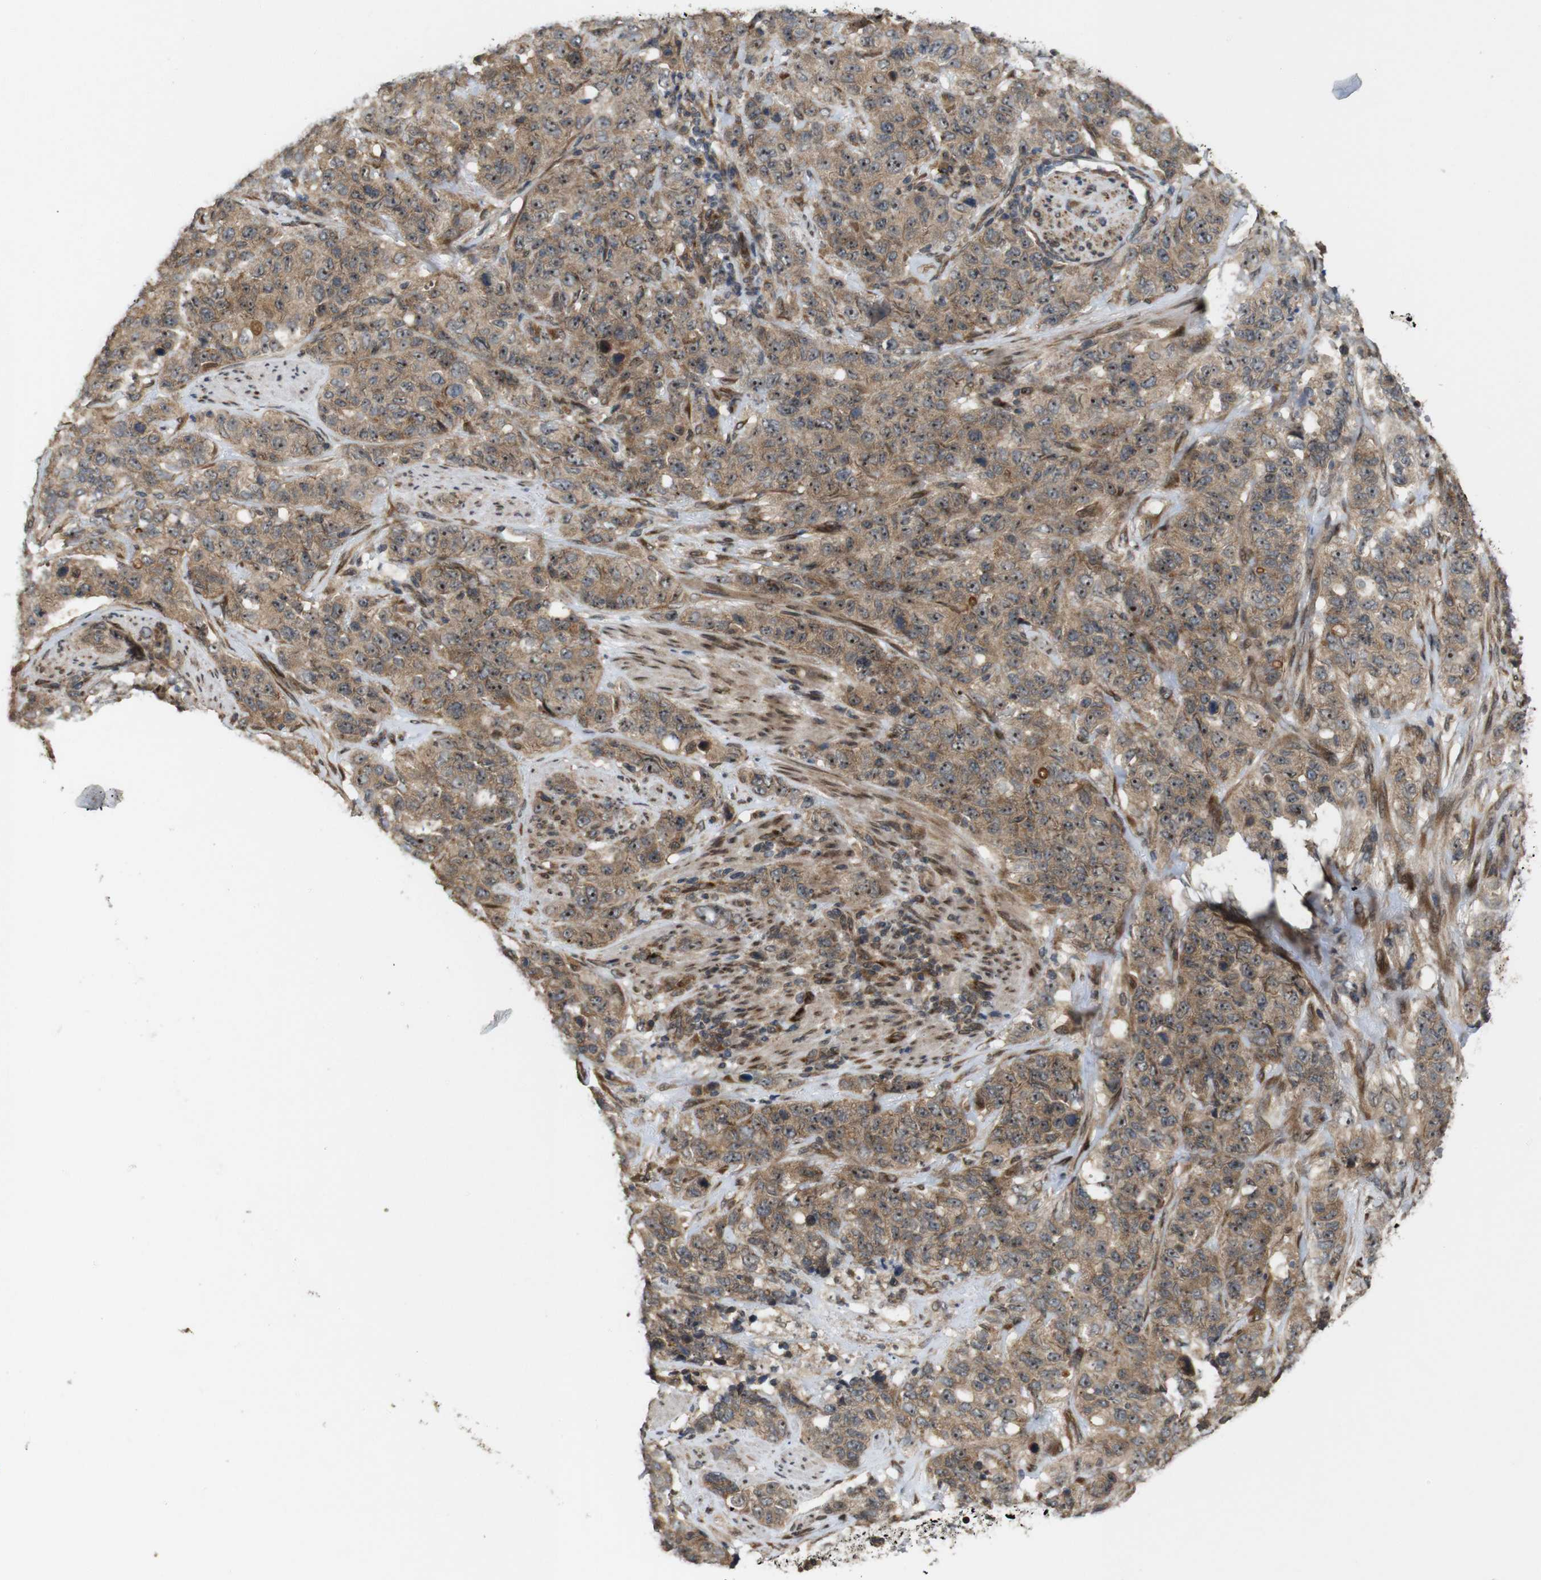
{"staining": {"intensity": "moderate", "quantity": ">75%", "location": "cytoplasmic/membranous,nuclear"}, "tissue": "stomach cancer", "cell_type": "Tumor cells", "image_type": "cancer", "snomed": [{"axis": "morphology", "description": "Adenocarcinoma, NOS"}, {"axis": "topography", "description": "Stomach"}], "caption": "Protein expression analysis of stomach cancer (adenocarcinoma) shows moderate cytoplasmic/membranous and nuclear staining in approximately >75% of tumor cells.", "gene": "EFCAB14", "patient": {"sex": "male", "age": 48}}